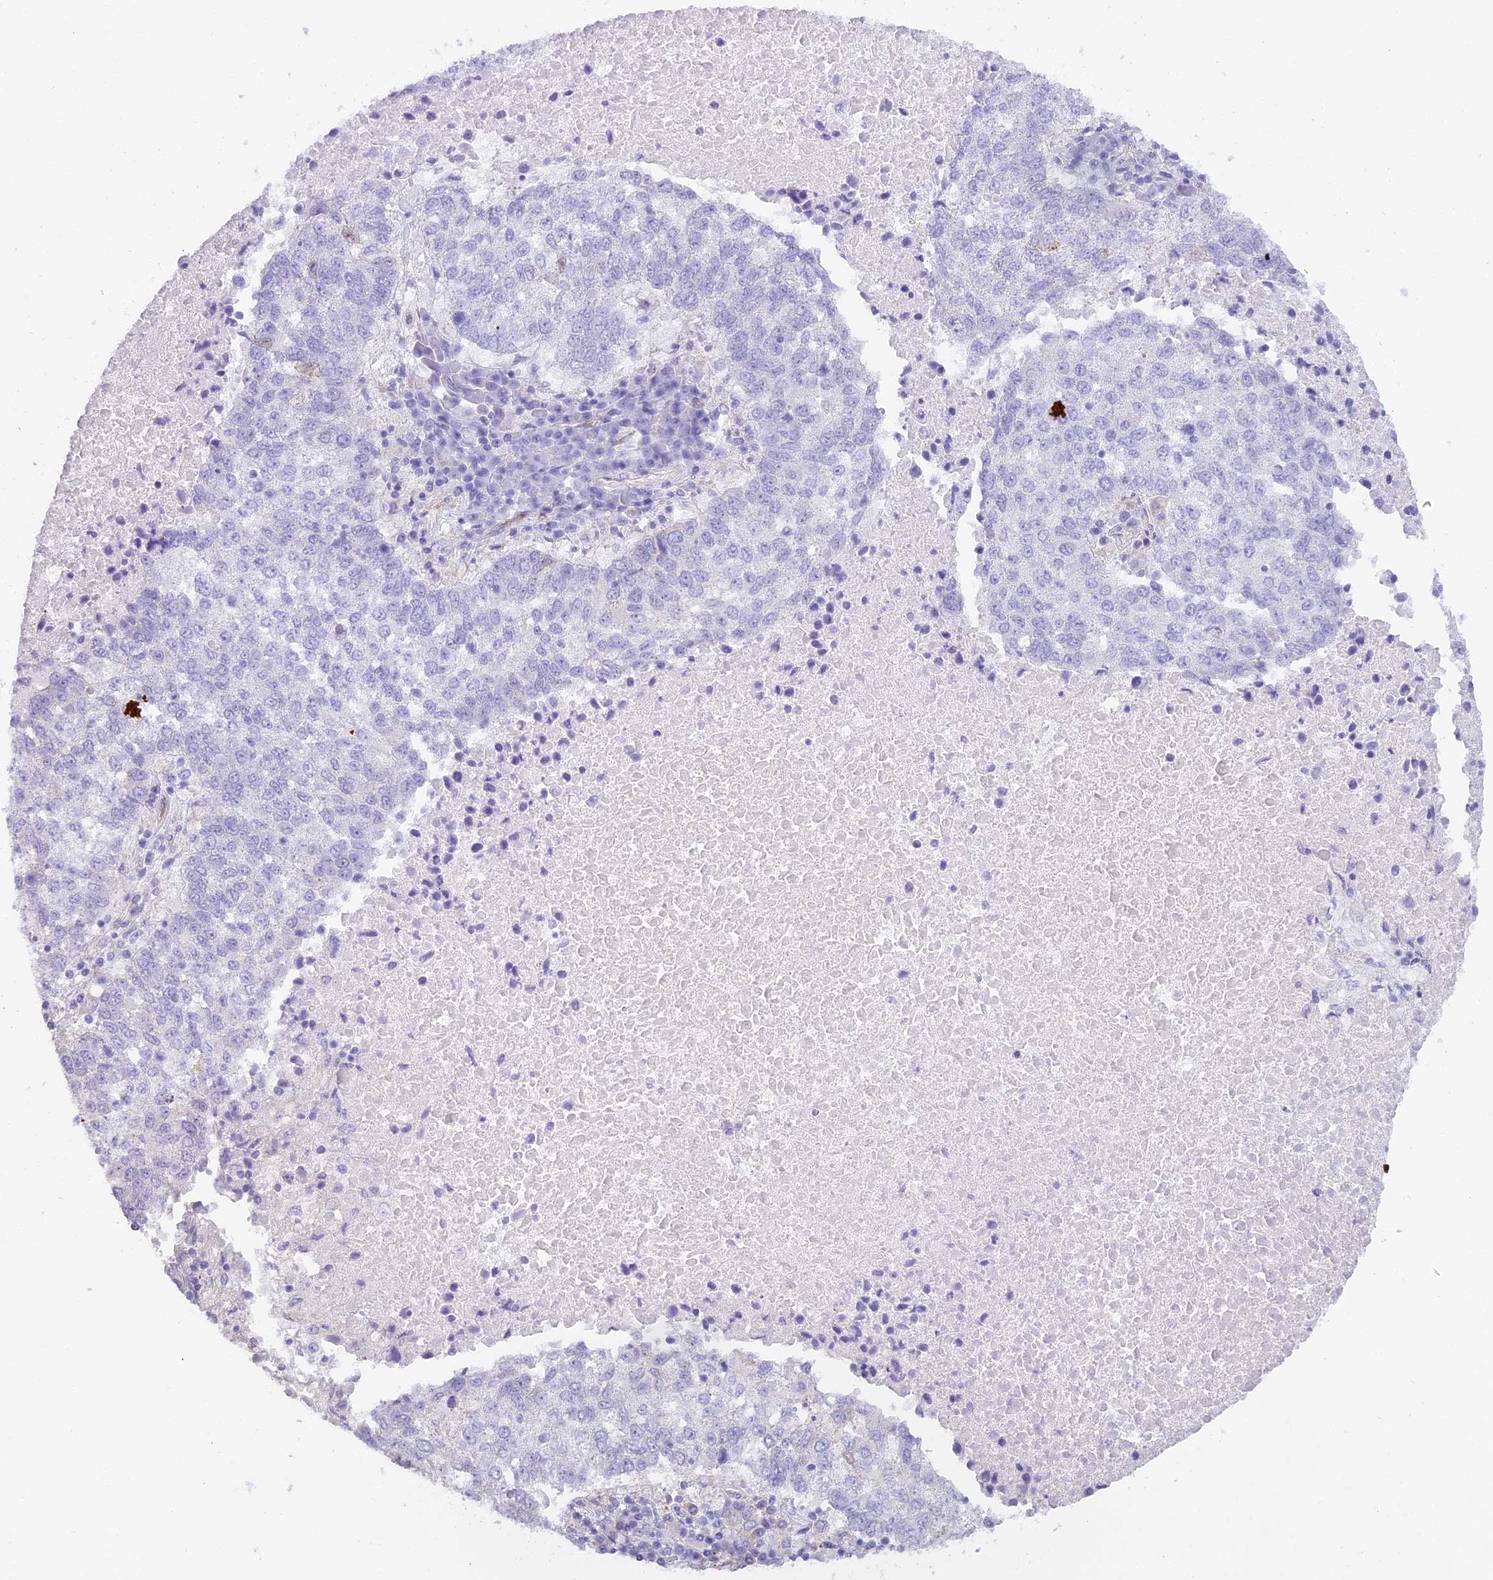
{"staining": {"intensity": "negative", "quantity": "none", "location": "none"}, "tissue": "lung cancer", "cell_type": "Tumor cells", "image_type": "cancer", "snomed": [{"axis": "morphology", "description": "Squamous cell carcinoma, NOS"}, {"axis": "topography", "description": "Lung"}], "caption": "The image reveals no staining of tumor cells in lung squamous cell carcinoma.", "gene": "HOMER3", "patient": {"sex": "male", "age": 73}}